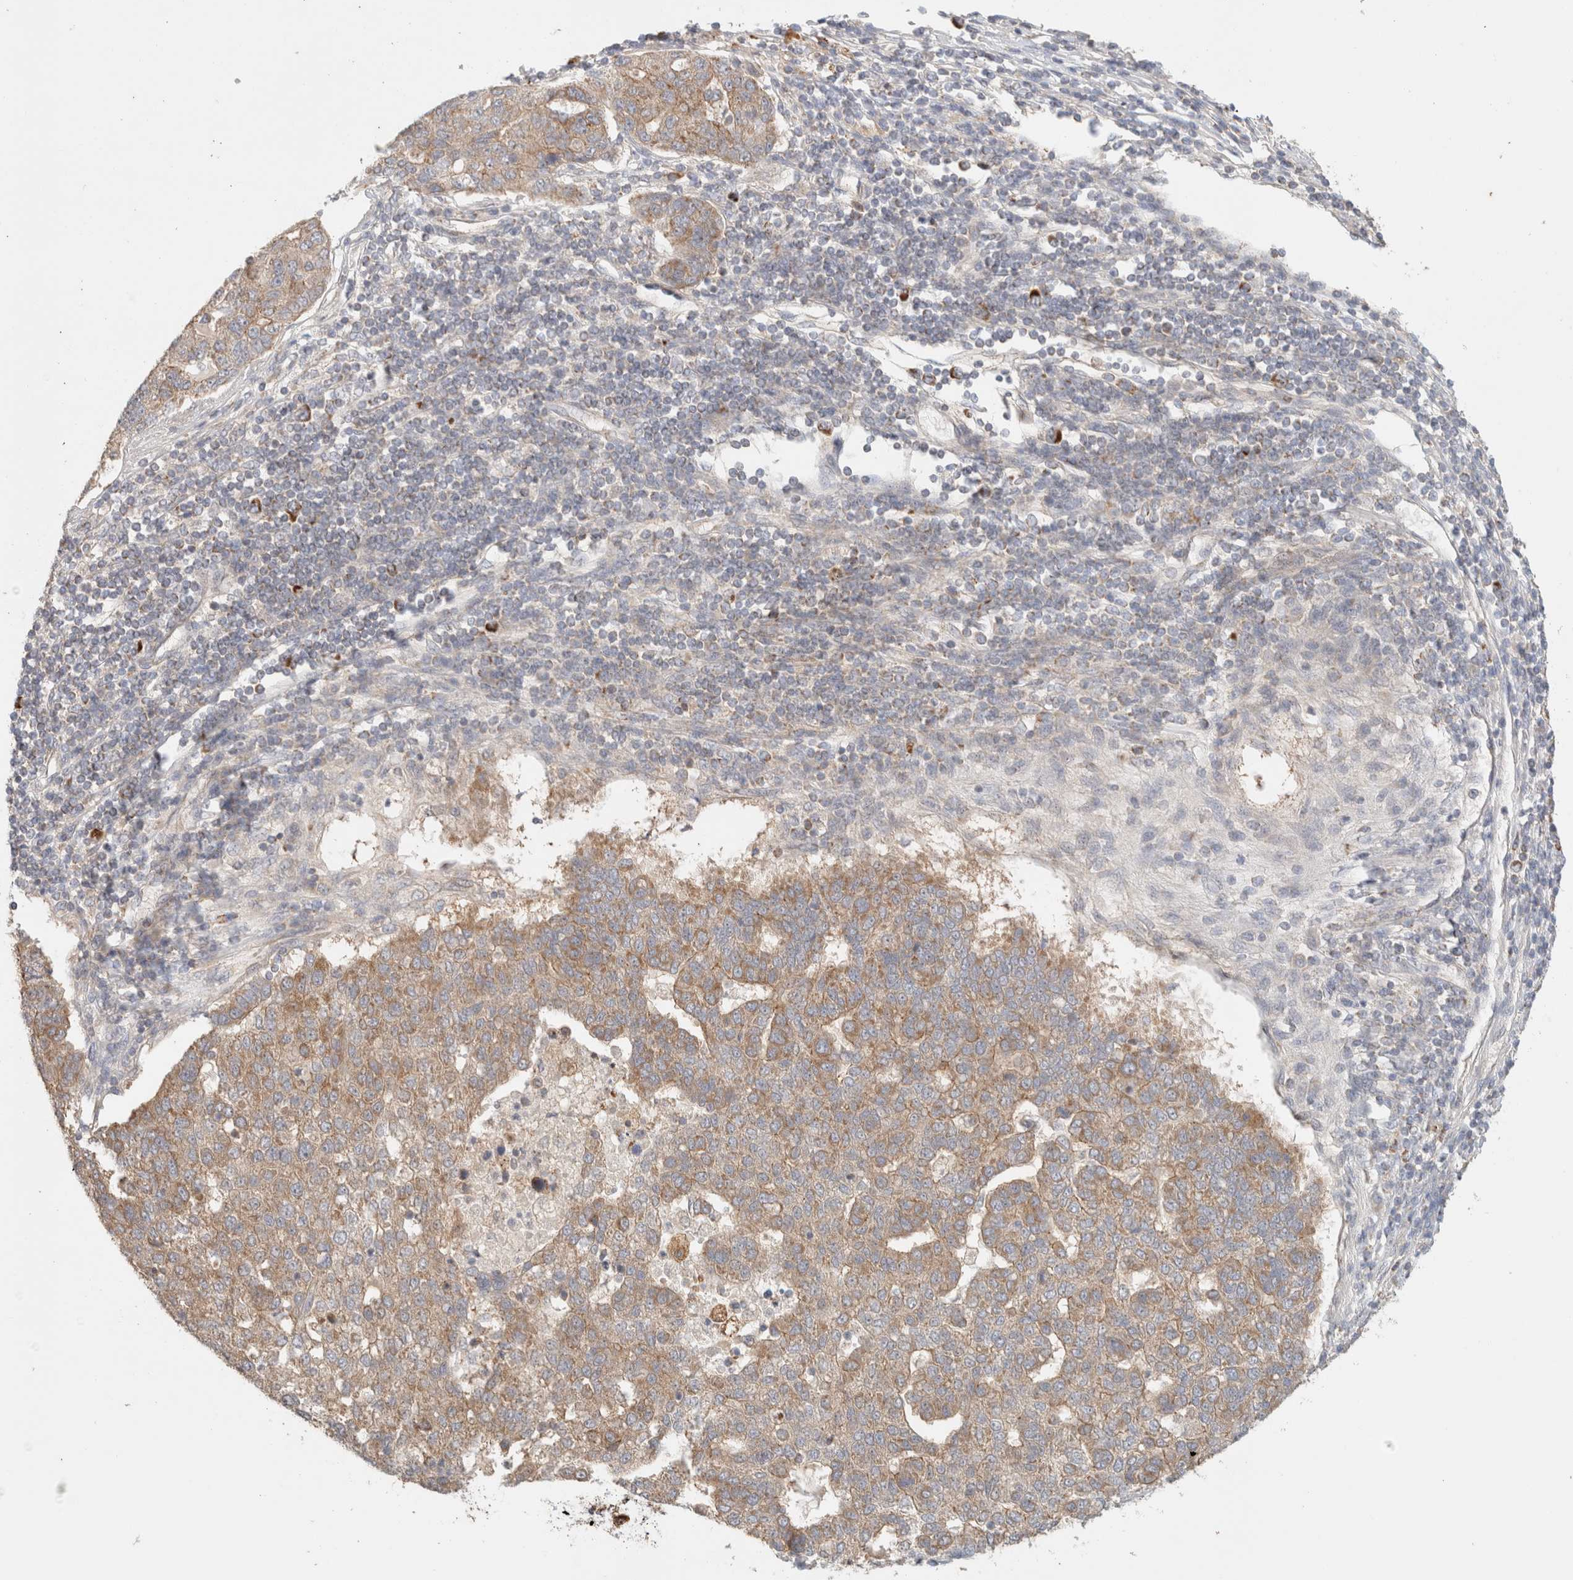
{"staining": {"intensity": "moderate", "quantity": ">75%", "location": "cytoplasmic/membranous"}, "tissue": "pancreatic cancer", "cell_type": "Tumor cells", "image_type": "cancer", "snomed": [{"axis": "morphology", "description": "Adenocarcinoma, NOS"}, {"axis": "topography", "description": "Pancreas"}], "caption": "Moderate cytoplasmic/membranous positivity is appreciated in approximately >75% of tumor cells in pancreatic cancer (adenocarcinoma).", "gene": "MRM3", "patient": {"sex": "female", "age": 61}}